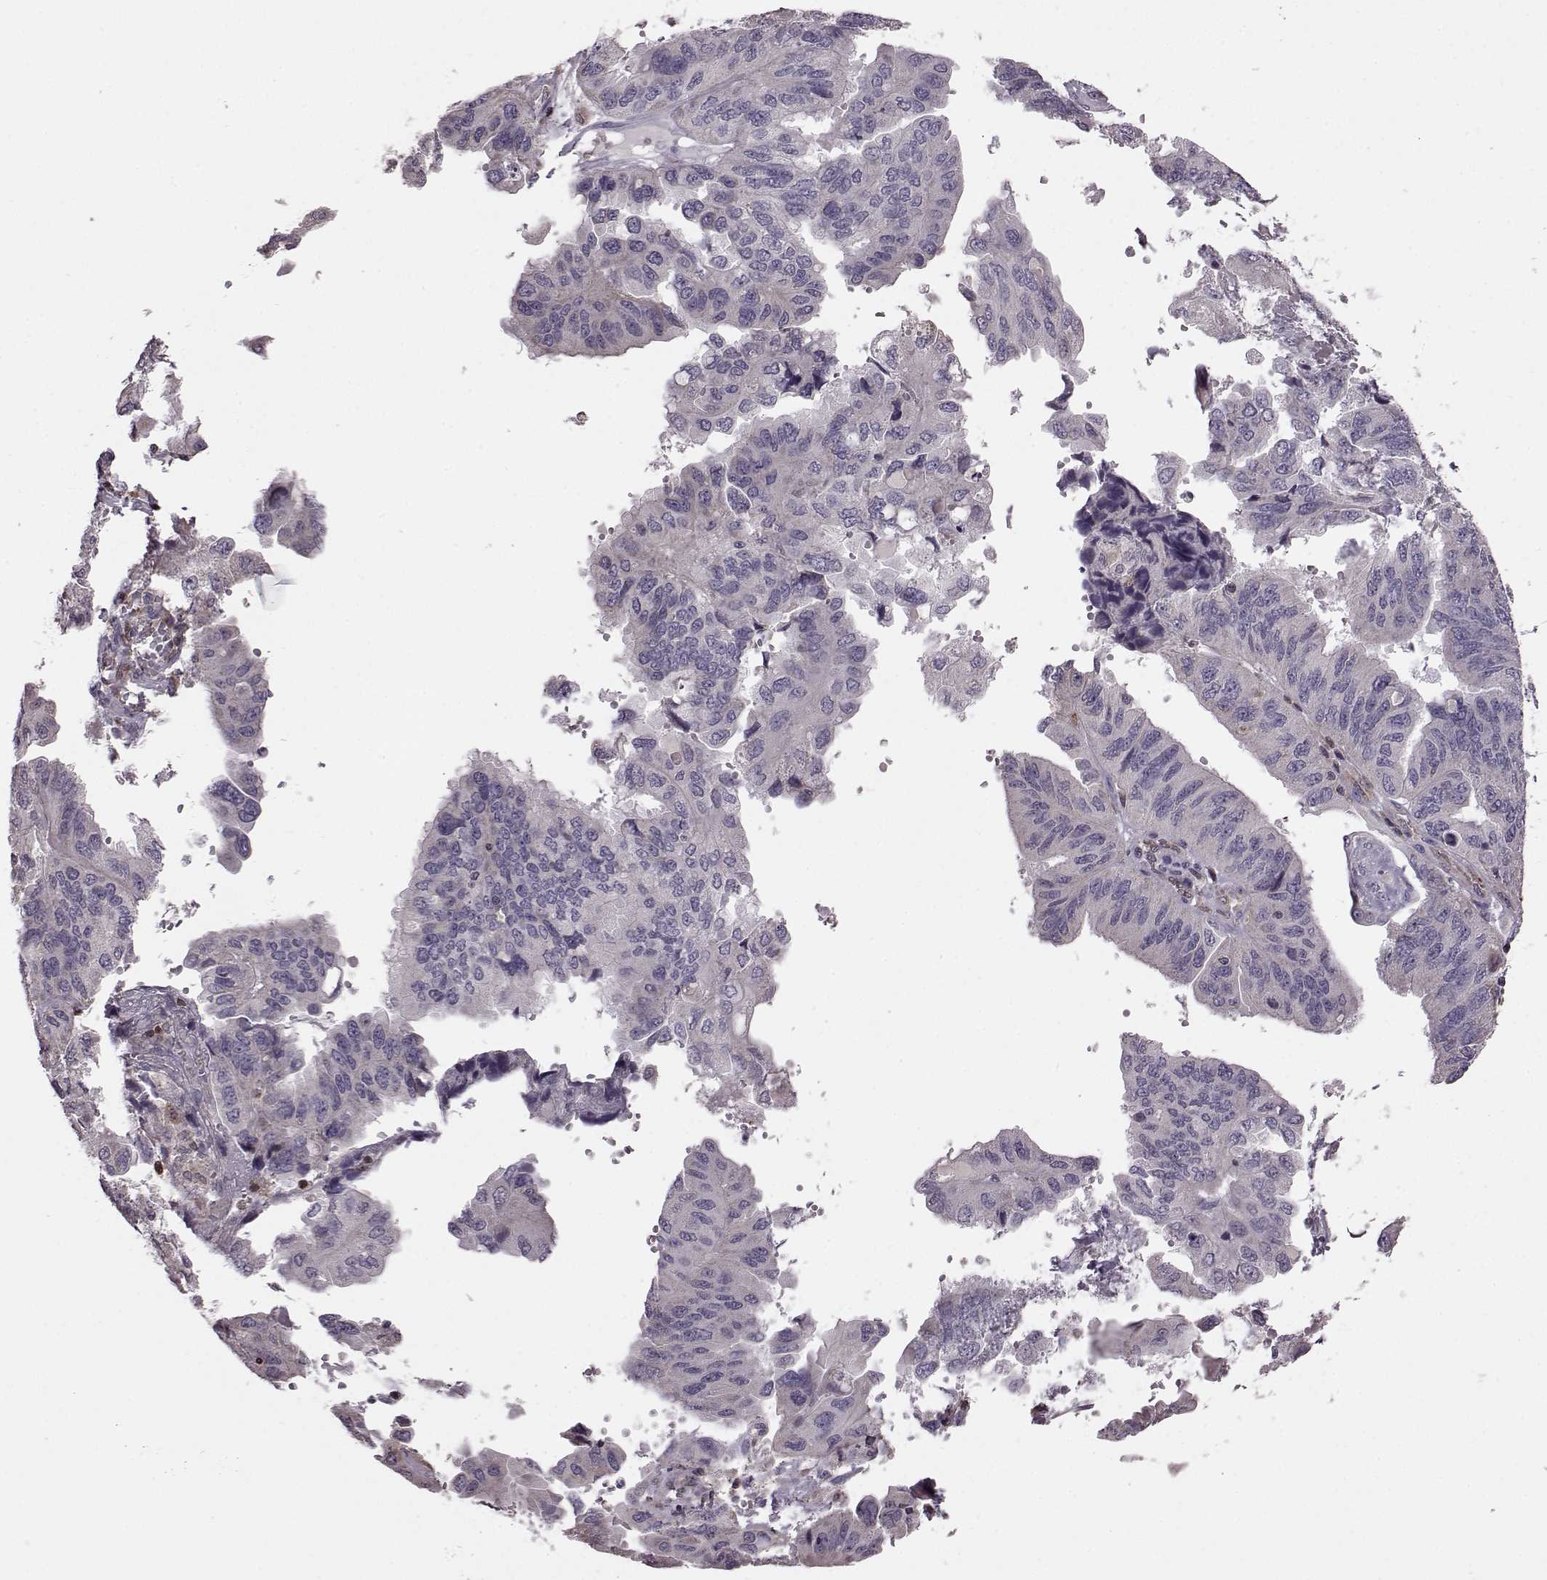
{"staining": {"intensity": "negative", "quantity": "none", "location": "none"}, "tissue": "ovarian cancer", "cell_type": "Tumor cells", "image_type": "cancer", "snomed": [{"axis": "morphology", "description": "Cystadenocarcinoma, serous, NOS"}, {"axis": "topography", "description": "Ovary"}], "caption": "Tumor cells are negative for protein expression in human ovarian cancer (serous cystadenocarcinoma). Nuclei are stained in blue.", "gene": "CDC42SE1", "patient": {"sex": "female", "age": 79}}